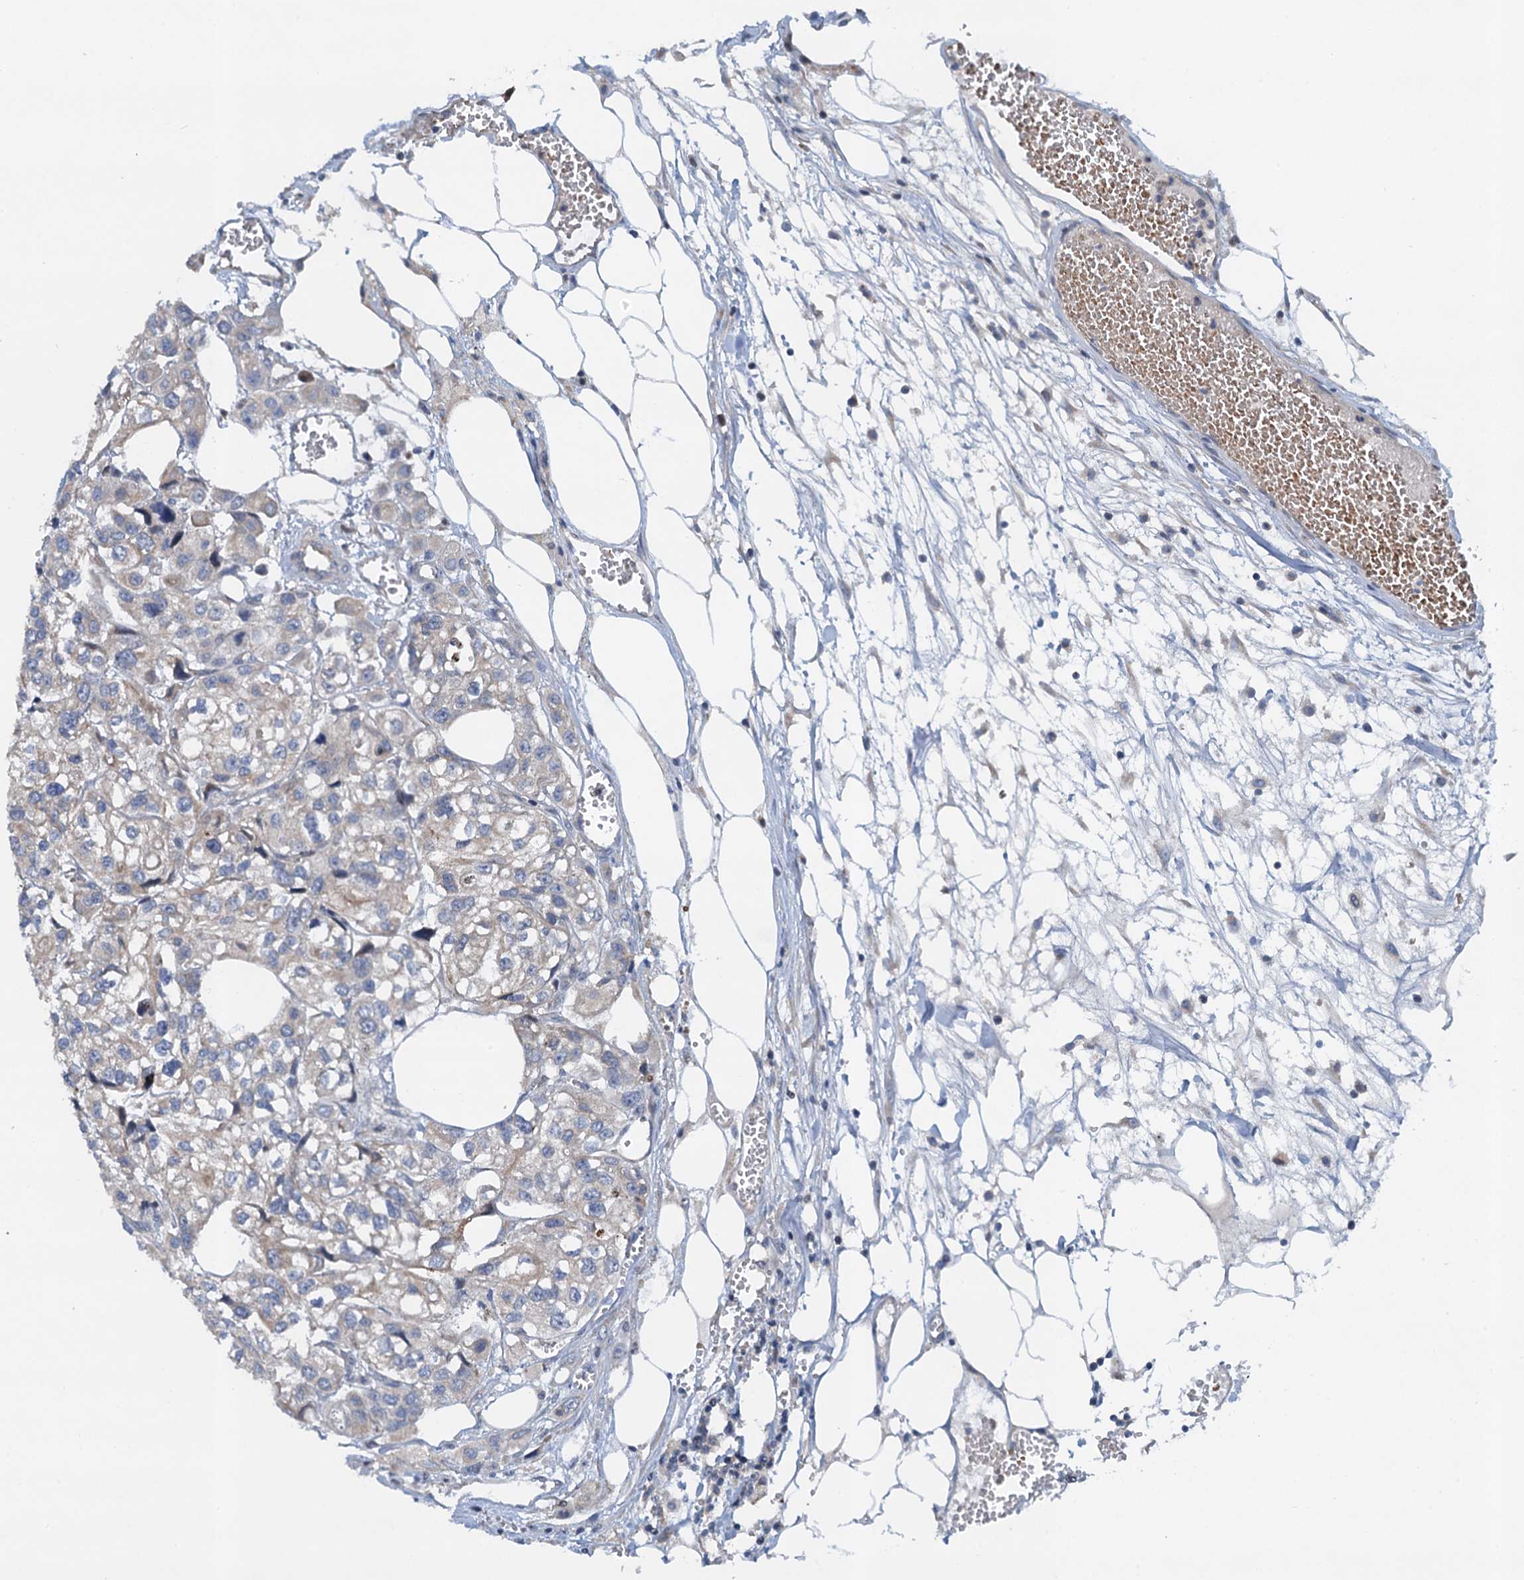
{"staining": {"intensity": "weak", "quantity": "<25%", "location": "cytoplasmic/membranous"}, "tissue": "urothelial cancer", "cell_type": "Tumor cells", "image_type": "cancer", "snomed": [{"axis": "morphology", "description": "Urothelial carcinoma, High grade"}, {"axis": "topography", "description": "Urinary bladder"}], "caption": "High power microscopy image of an IHC histopathology image of urothelial carcinoma (high-grade), revealing no significant positivity in tumor cells. (IHC, brightfield microscopy, high magnification).", "gene": "NBEA", "patient": {"sex": "male", "age": 67}}